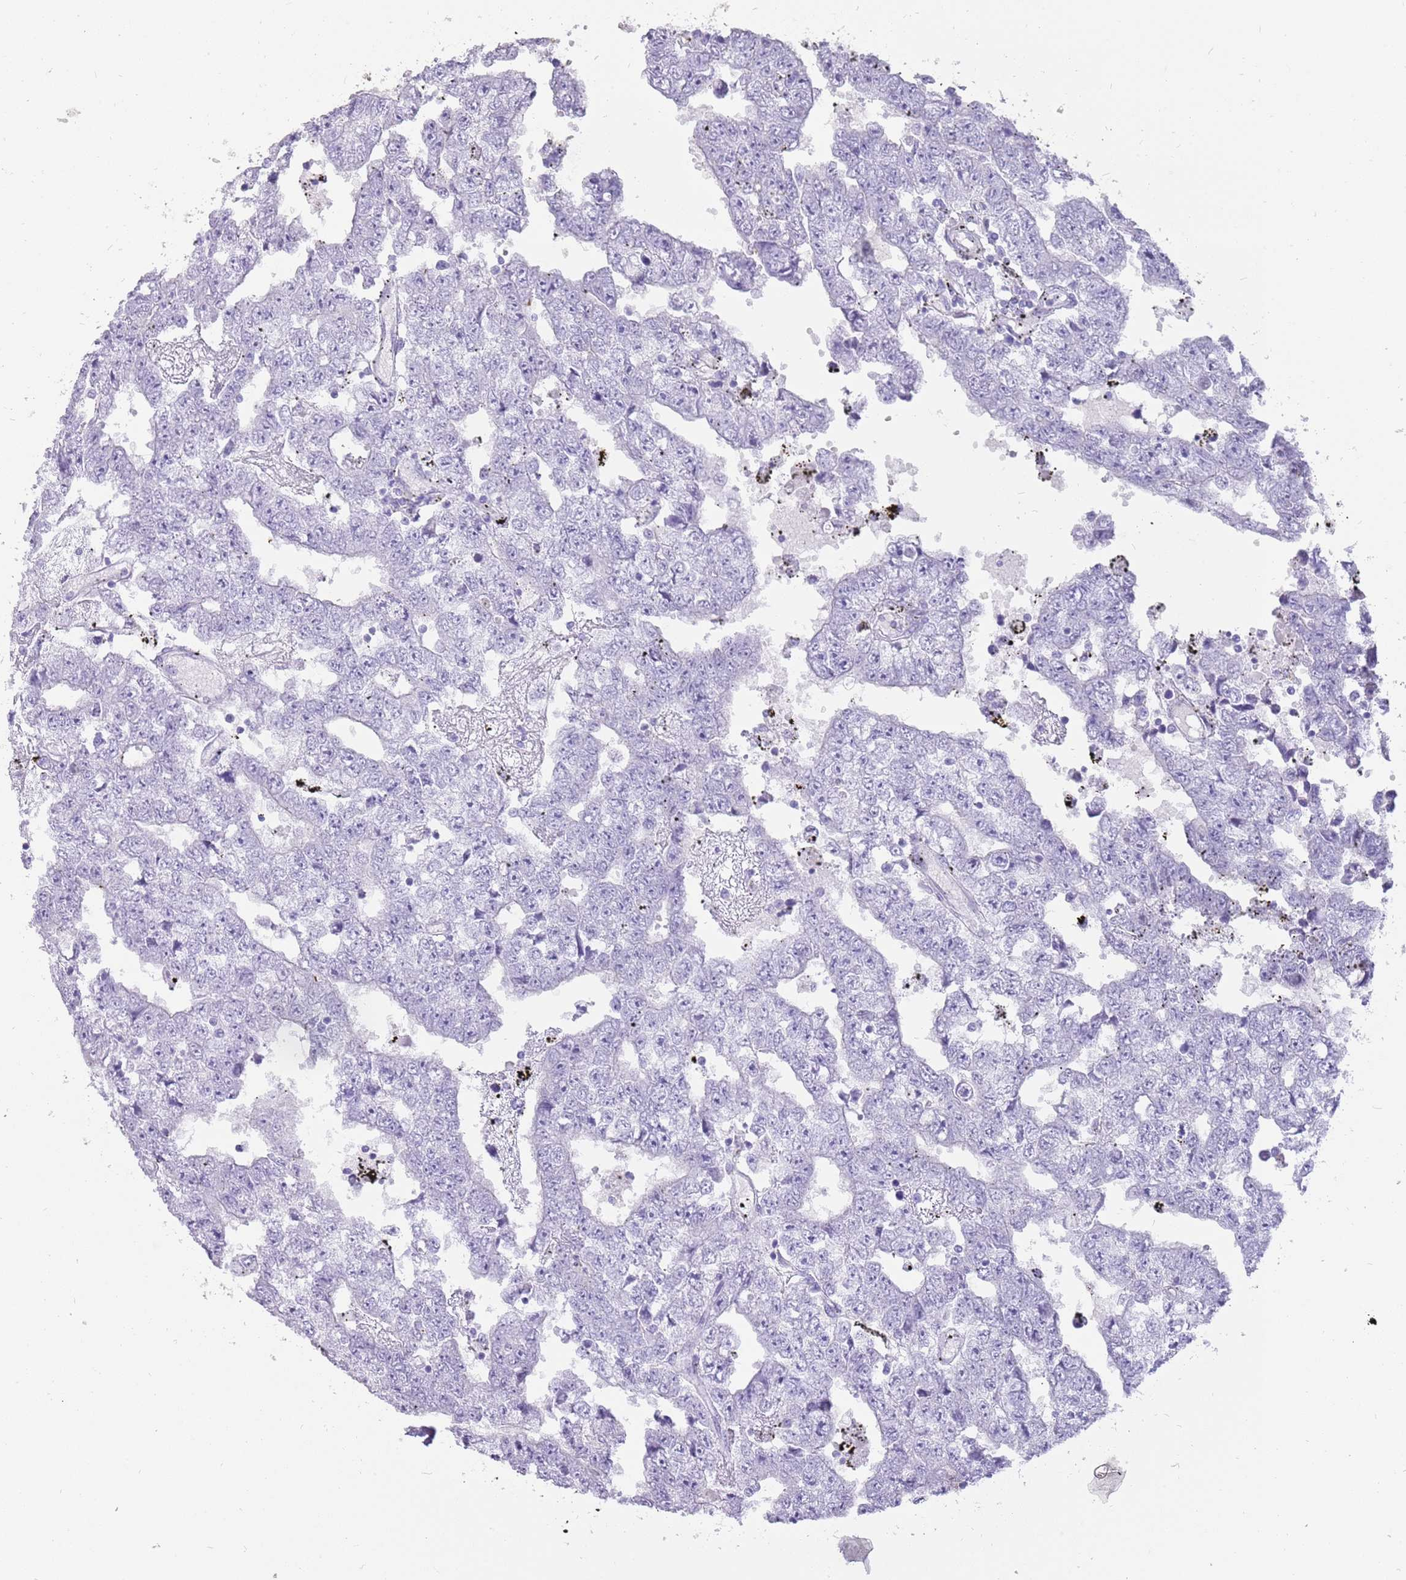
{"staining": {"intensity": "negative", "quantity": "none", "location": "none"}, "tissue": "testis cancer", "cell_type": "Tumor cells", "image_type": "cancer", "snomed": [{"axis": "morphology", "description": "Carcinoma, Embryonal, NOS"}, {"axis": "topography", "description": "Testis"}], "caption": "Tumor cells are negative for protein expression in human testis cancer (embryonal carcinoma).", "gene": "NBPF3", "patient": {"sex": "male", "age": 25}}